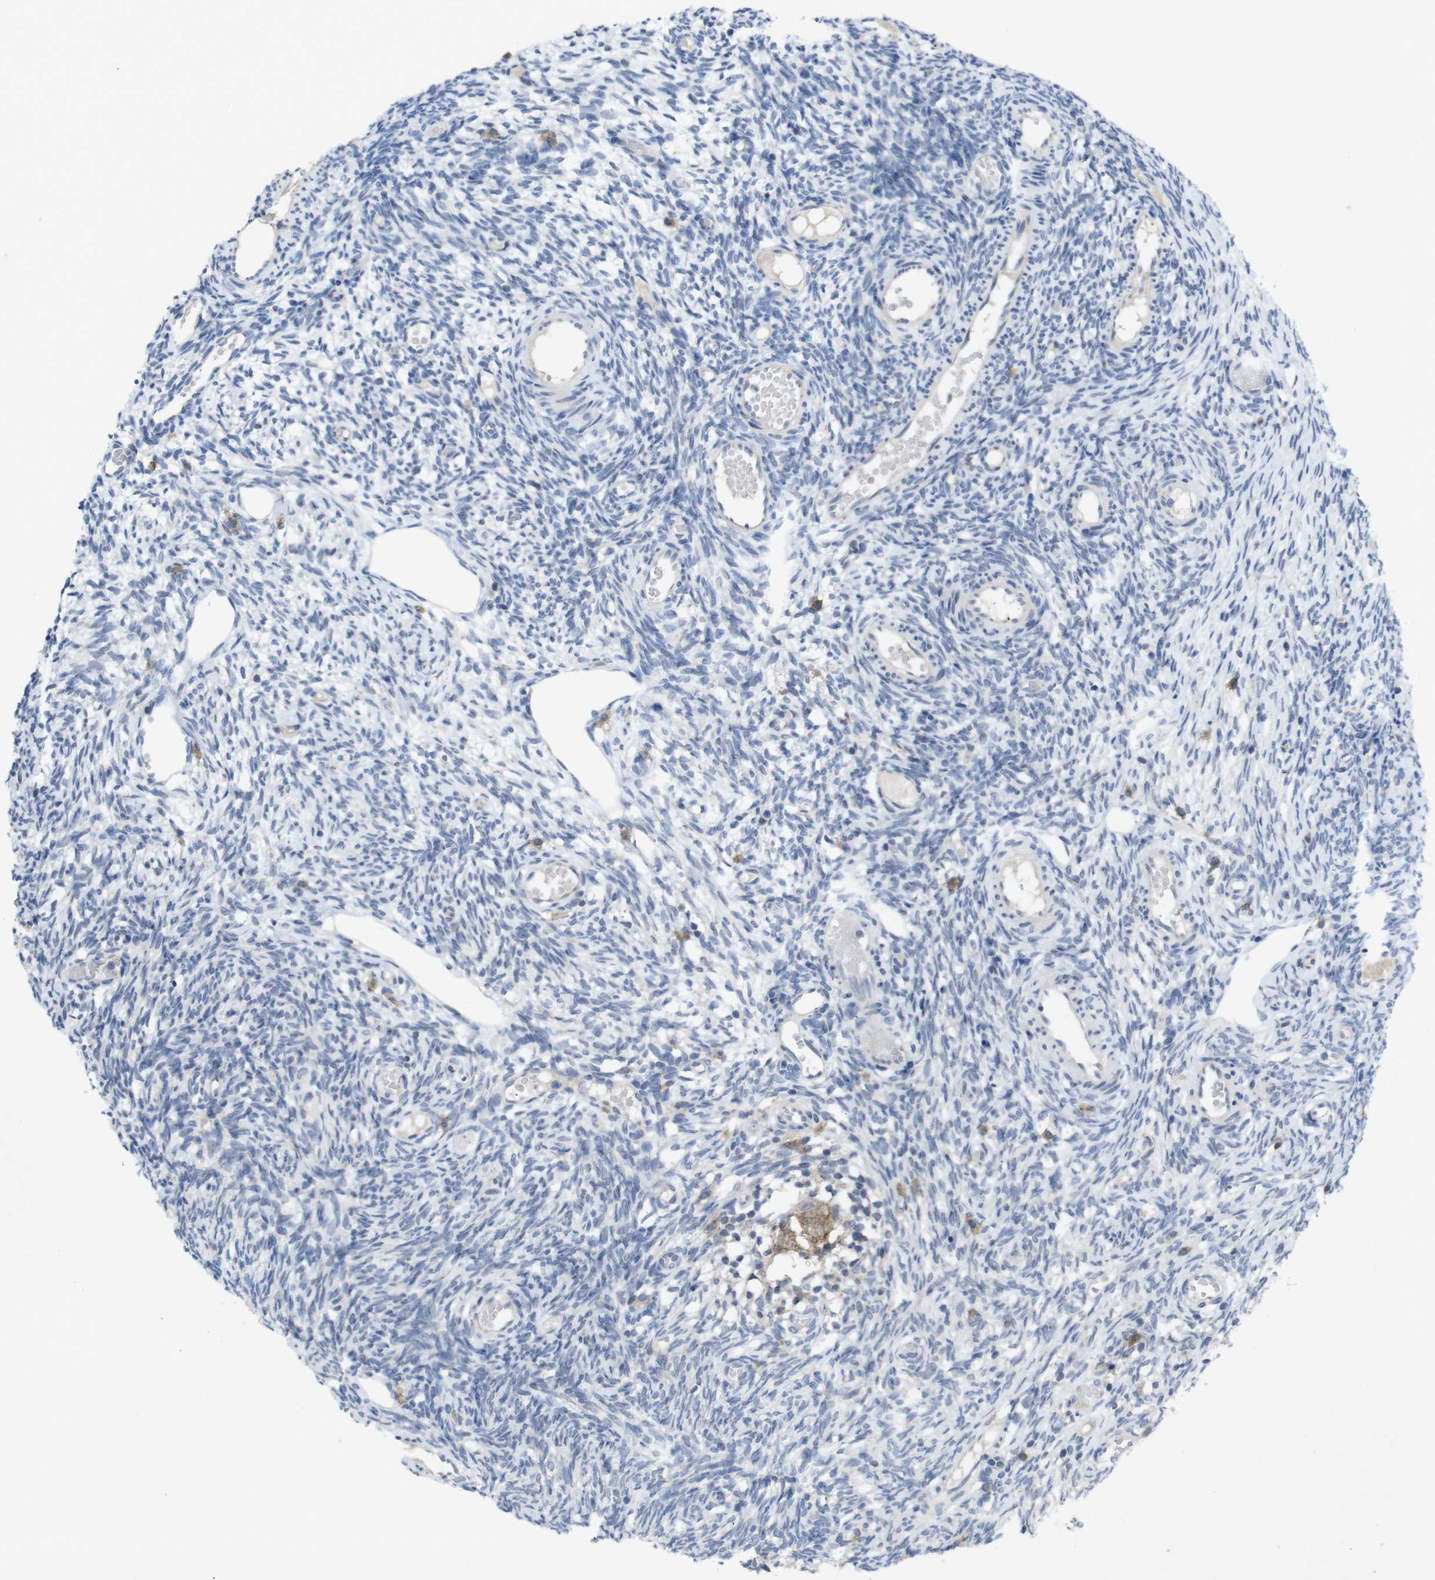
{"staining": {"intensity": "negative", "quantity": "none", "location": "none"}, "tissue": "ovary", "cell_type": "Ovarian stroma cells", "image_type": "normal", "snomed": [{"axis": "morphology", "description": "Normal tissue, NOS"}, {"axis": "topography", "description": "Ovary"}], "caption": "Photomicrograph shows no significant protein expression in ovarian stroma cells of benign ovary. The staining is performed using DAB brown chromogen with nuclei counter-stained in using hematoxylin.", "gene": "SLAMF7", "patient": {"sex": "female", "age": 35}}